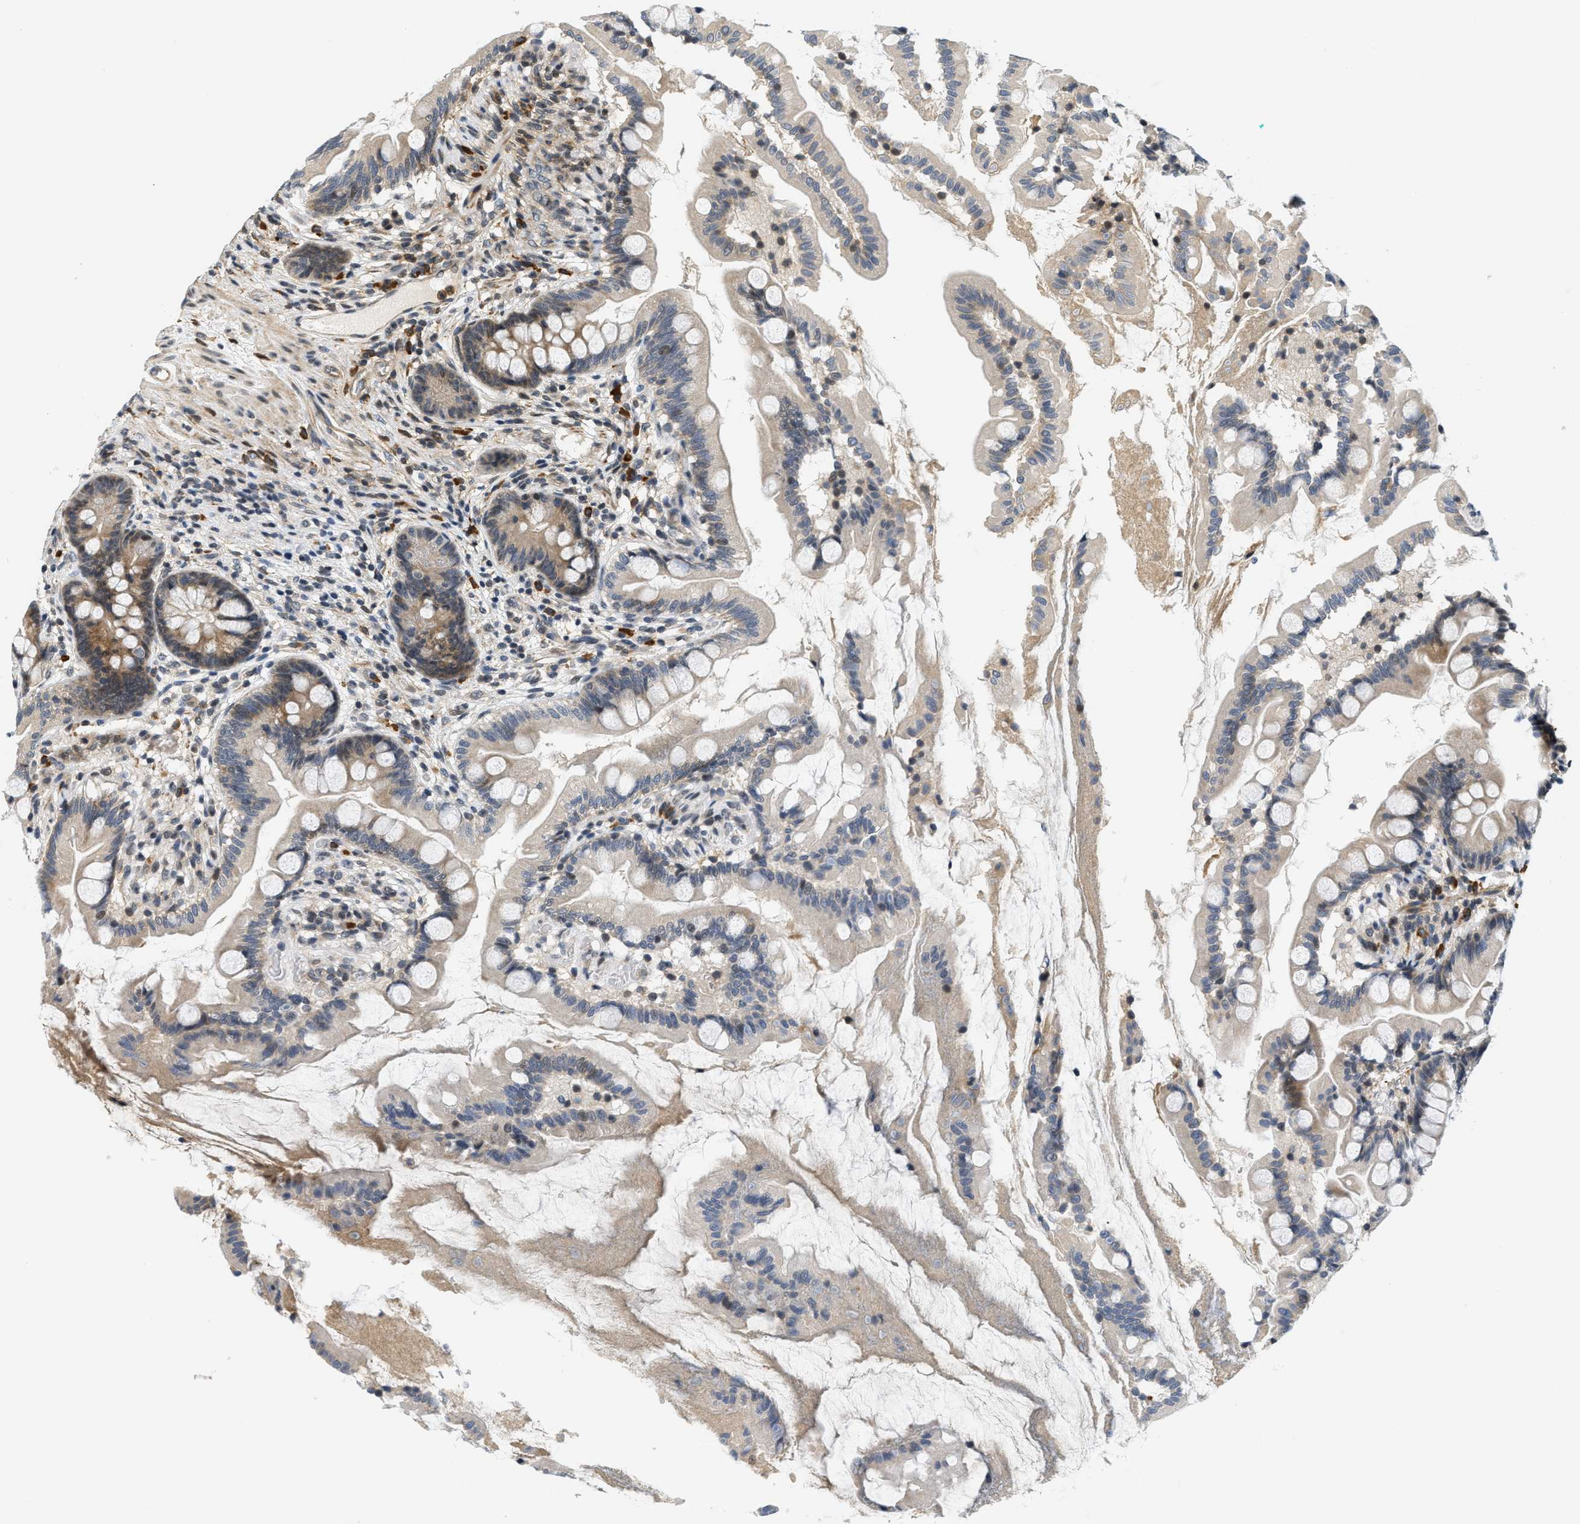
{"staining": {"intensity": "moderate", "quantity": "25%-75%", "location": "cytoplasmic/membranous"}, "tissue": "small intestine", "cell_type": "Glandular cells", "image_type": "normal", "snomed": [{"axis": "morphology", "description": "Normal tissue, NOS"}, {"axis": "topography", "description": "Small intestine"}], "caption": "Glandular cells exhibit moderate cytoplasmic/membranous staining in approximately 25%-75% of cells in unremarkable small intestine. The staining was performed using DAB, with brown indicating positive protein expression. Nuclei are stained blue with hematoxylin.", "gene": "KMT2A", "patient": {"sex": "female", "age": 56}}